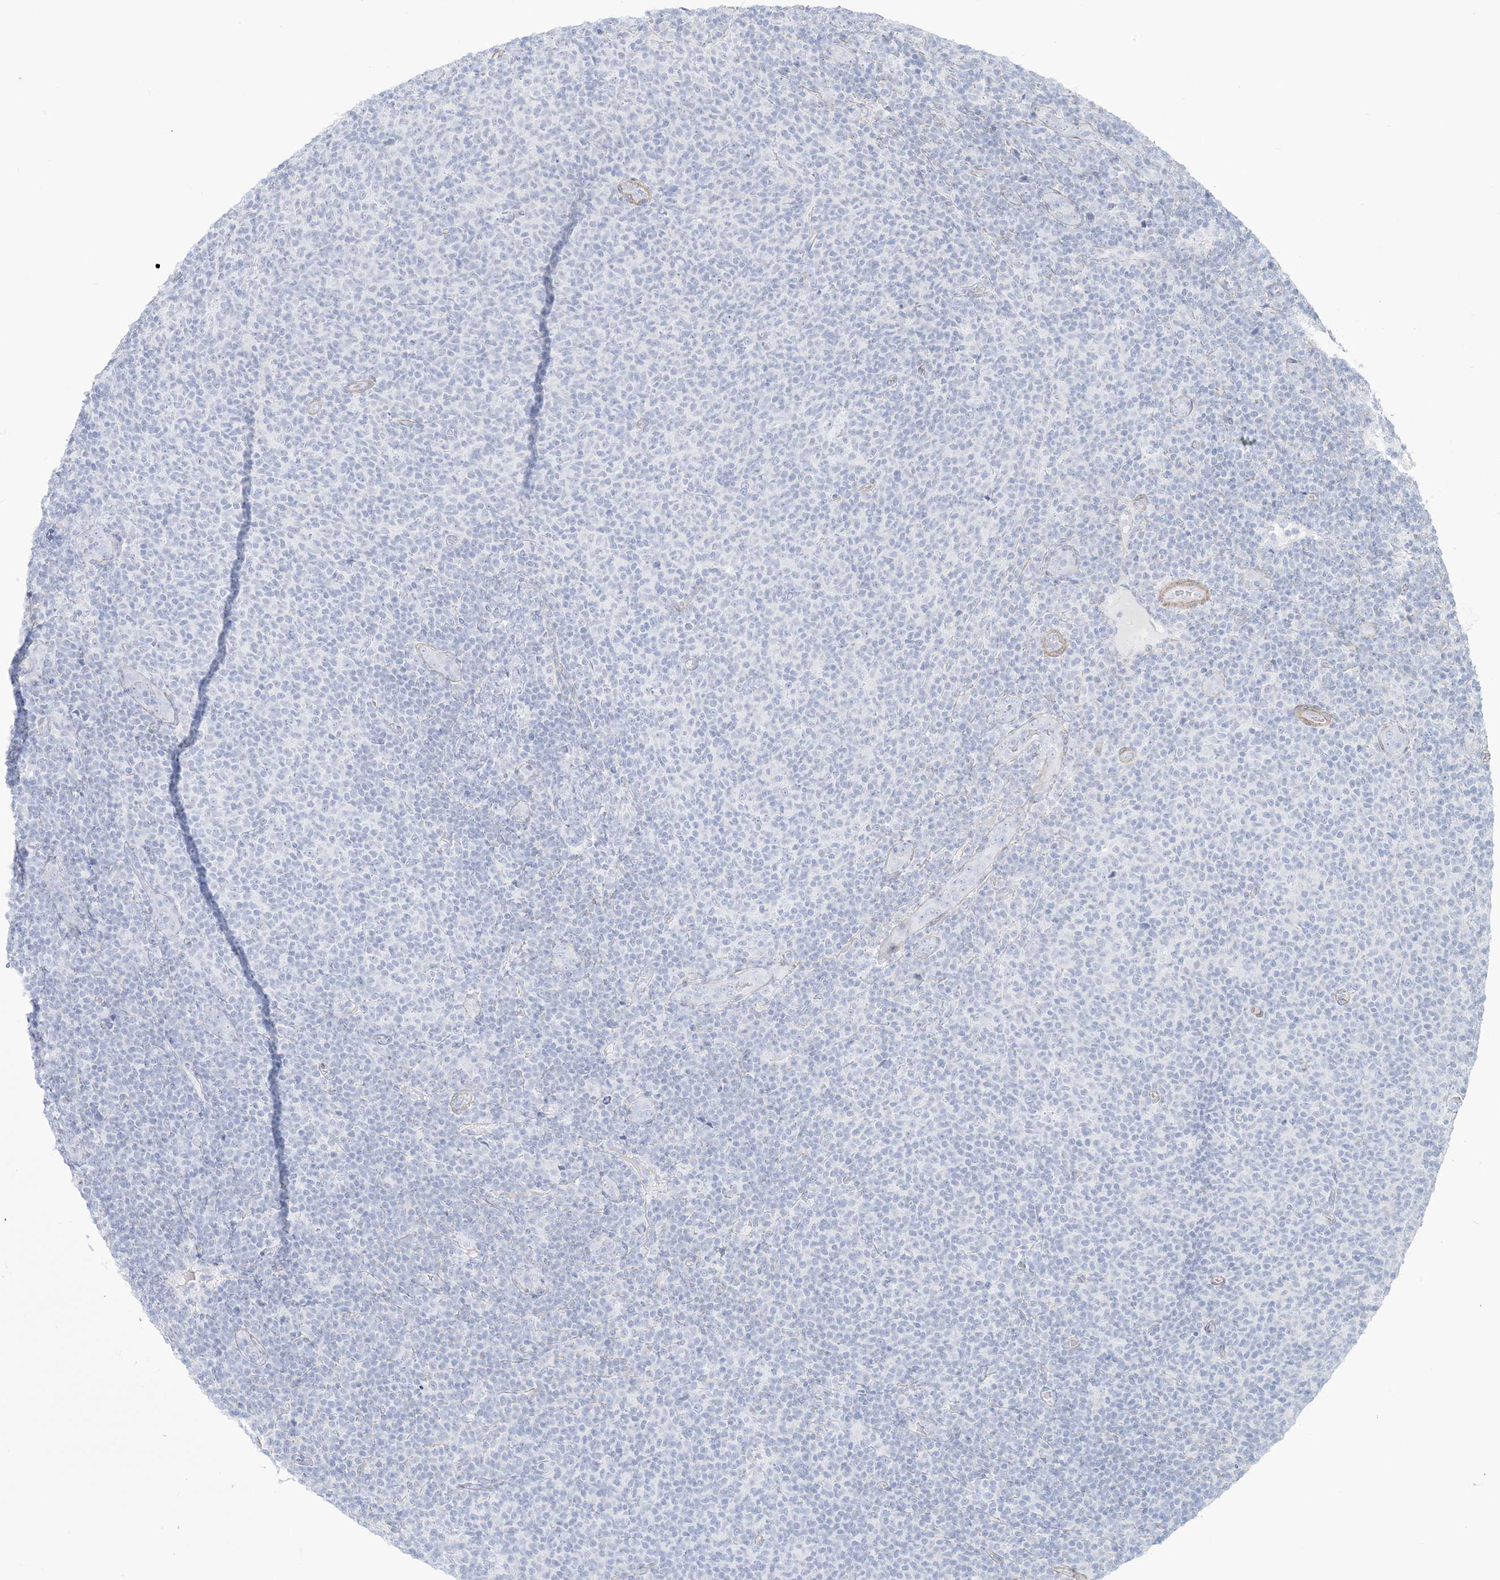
{"staining": {"intensity": "negative", "quantity": "none", "location": "none"}, "tissue": "lymphoma", "cell_type": "Tumor cells", "image_type": "cancer", "snomed": [{"axis": "morphology", "description": "Malignant lymphoma, non-Hodgkin's type, Low grade"}, {"axis": "topography", "description": "Lymph node"}], "caption": "Micrograph shows no protein positivity in tumor cells of low-grade malignant lymphoma, non-Hodgkin's type tissue.", "gene": "AGXT", "patient": {"sex": "male", "age": 66}}